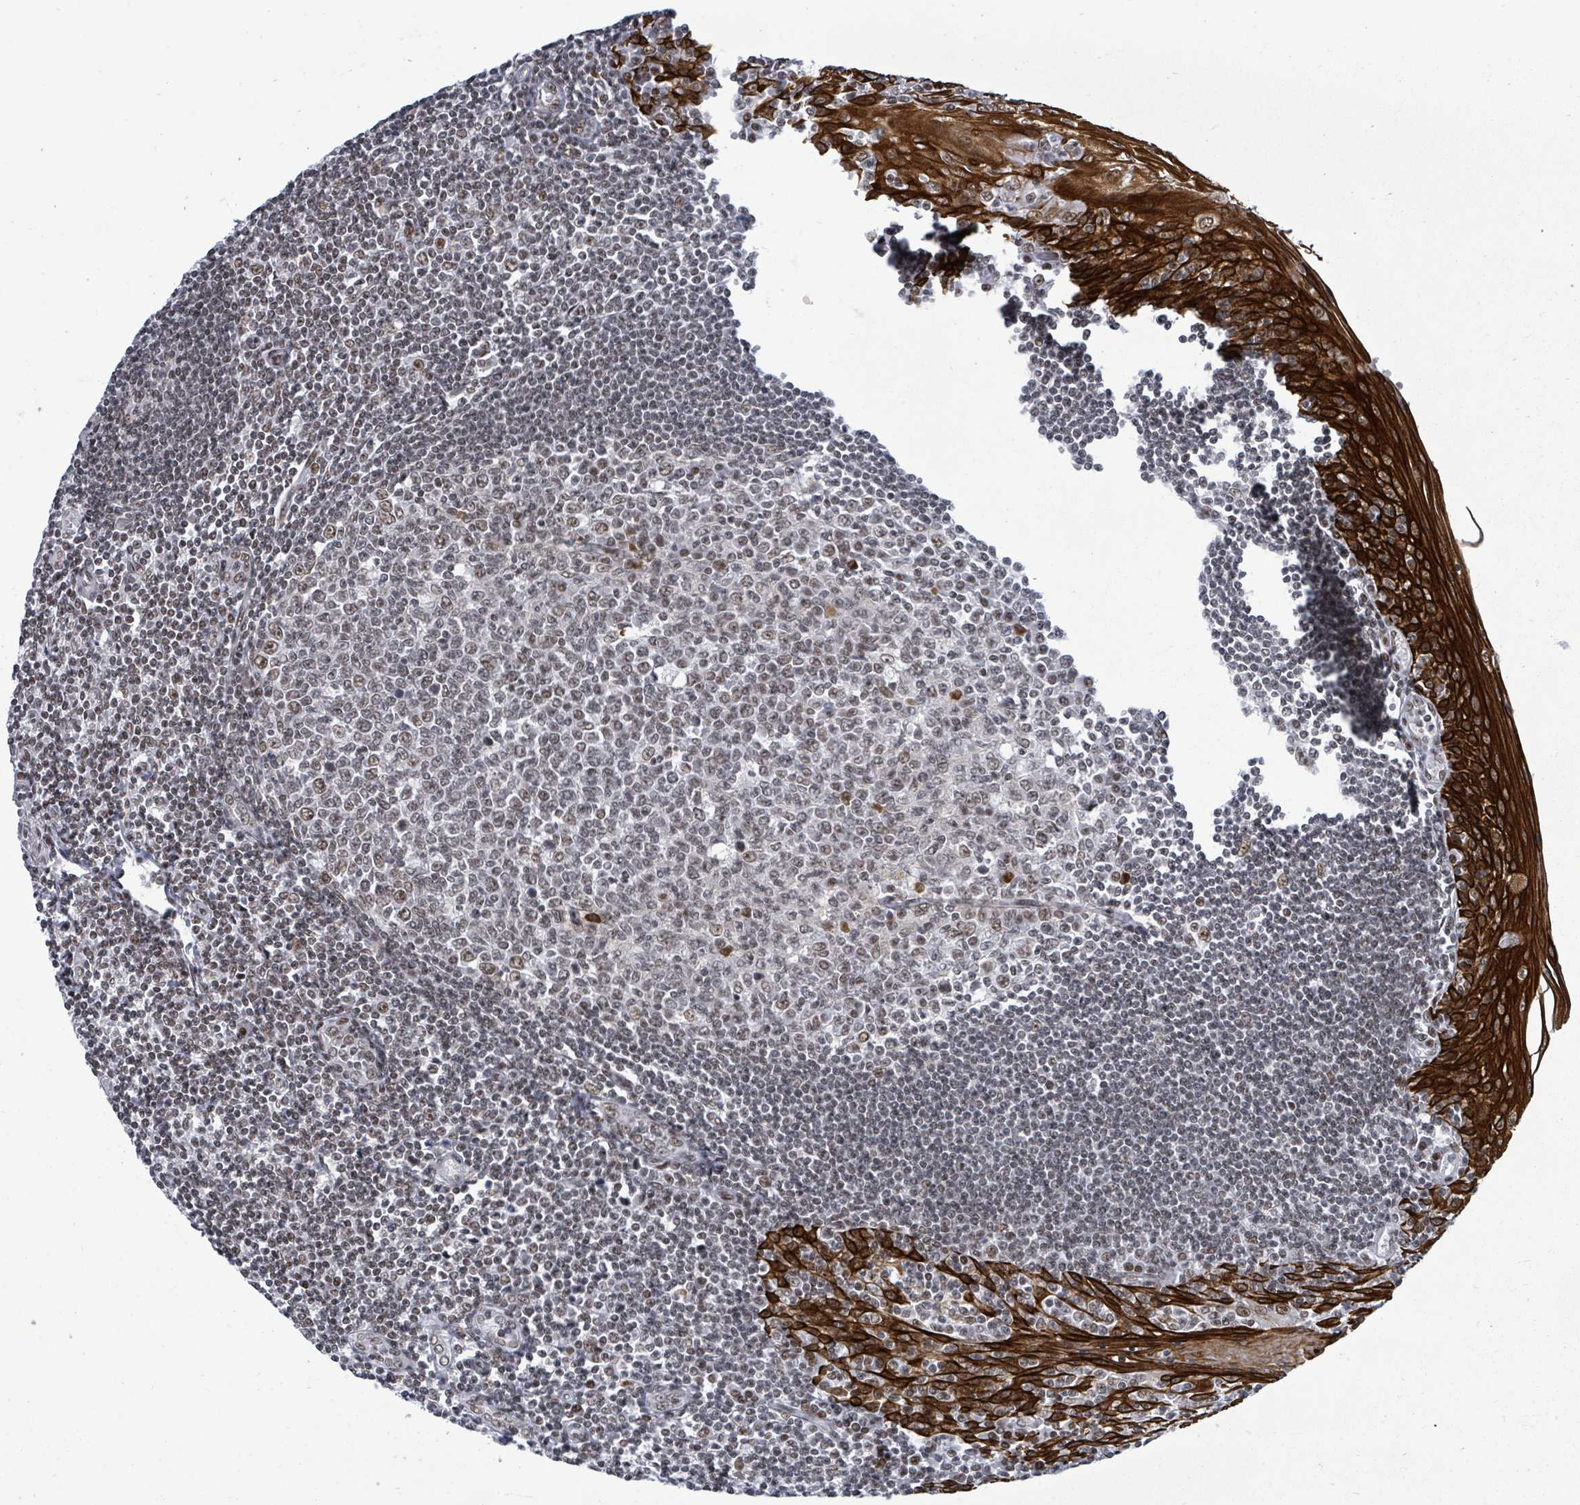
{"staining": {"intensity": "weak", "quantity": "25%-75%", "location": "nuclear"}, "tissue": "tonsil", "cell_type": "Germinal center cells", "image_type": "normal", "snomed": [{"axis": "morphology", "description": "Normal tissue, NOS"}, {"axis": "topography", "description": "Tonsil"}], "caption": "Brown immunohistochemical staining in unremarkable tonsil displays weak nuclear expression in approximately 25%-75% of germinal center cells.", "gene": "BIVM", "patient": {"sex": "male", "age": 27}}